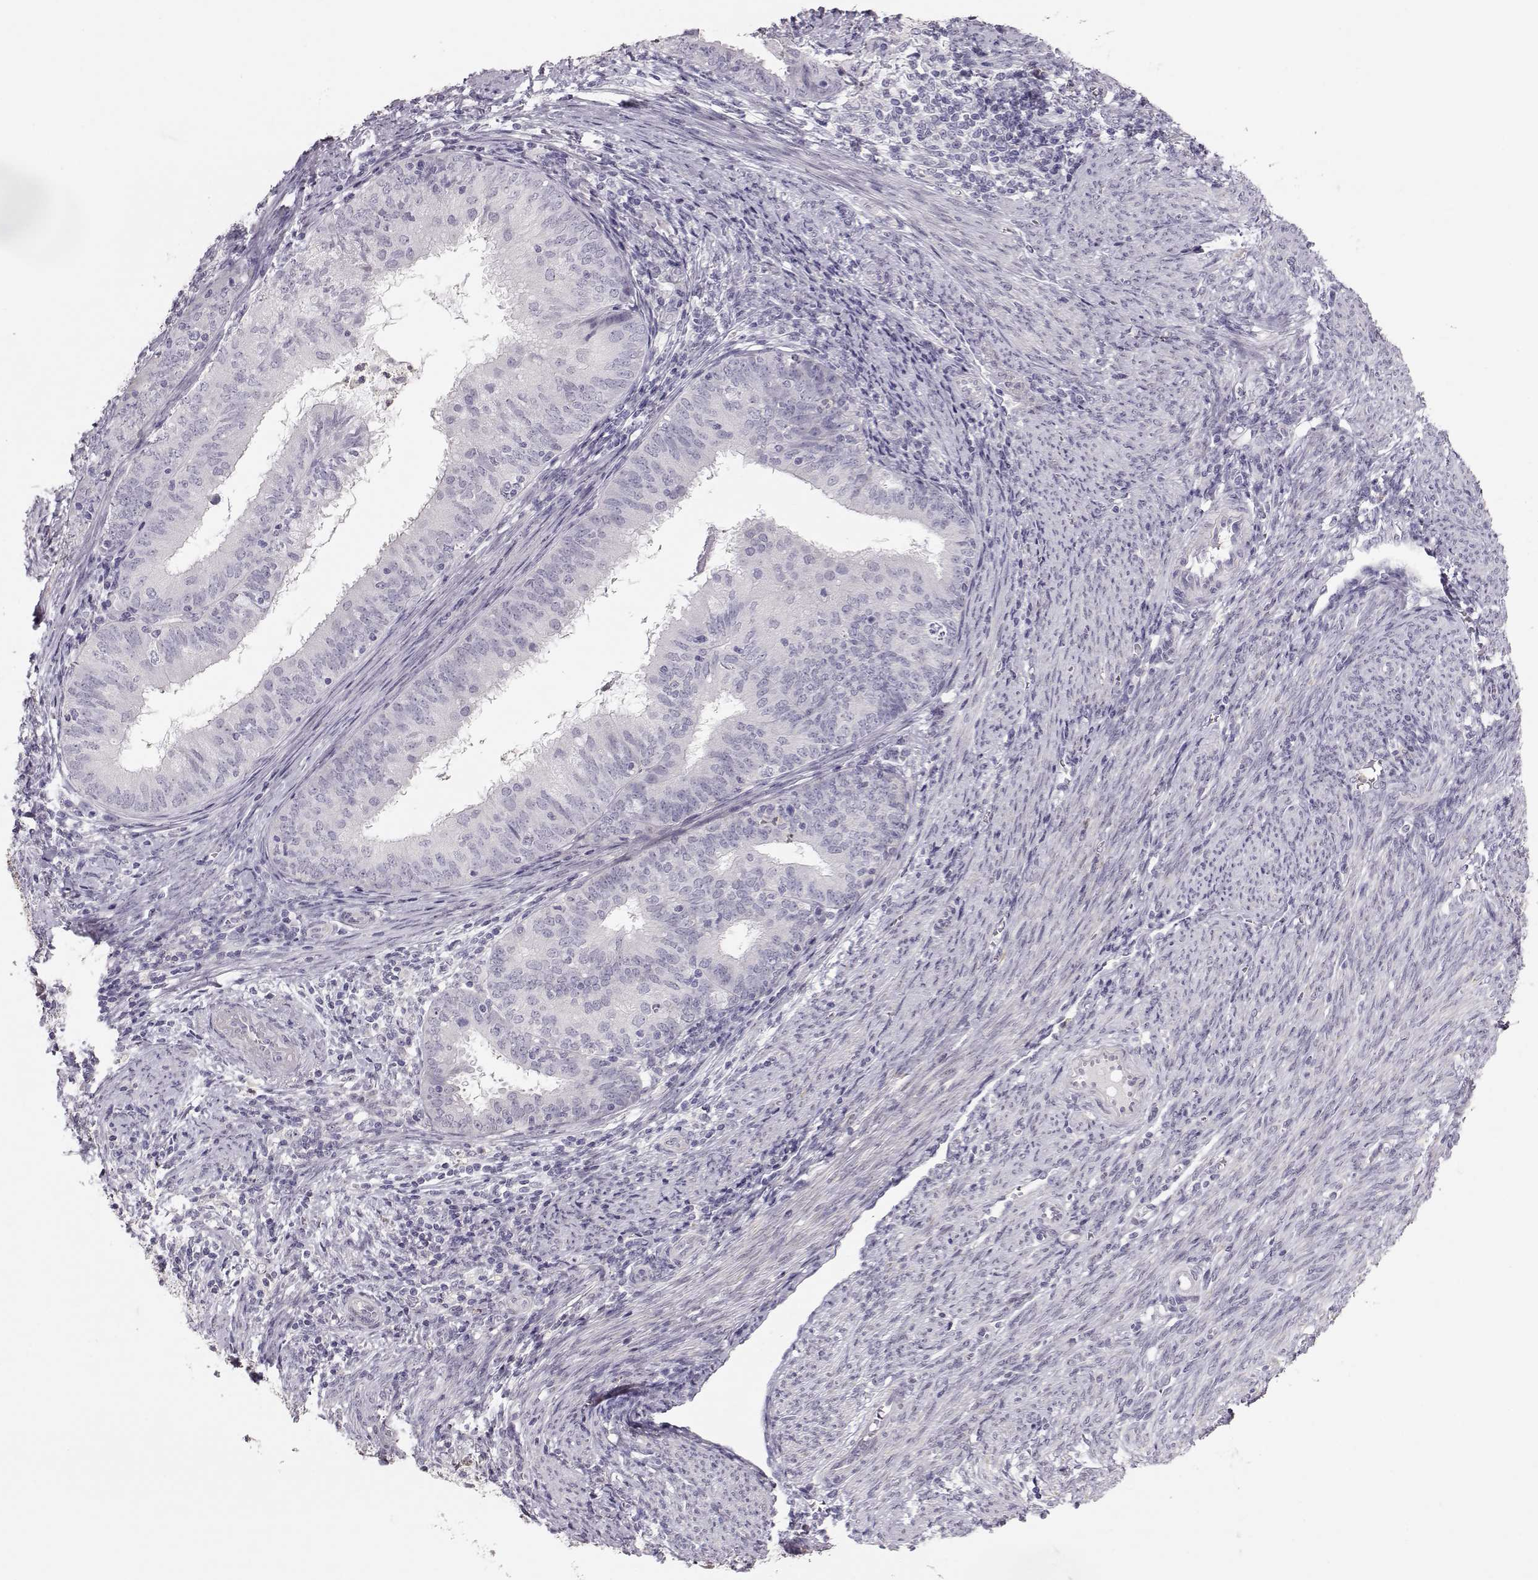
{"staining": {"intensity": "negative", "quantity": "none", "location": "none"}, "tissue": "endometrial cancer", "cell_type": "Tumor cells", "image_type": "cancer", "snomed": [{"axis": "morphology", "description": "Adenocarcinoma, NOS"}, {"axis": "topography", "description": "Endometrium"}], "caption": "Endometrial cancer was stained to show a protein in brown. There is no significant staining in tumor cells.", "gene": "POU1F1", "patient": {"sex": "female", "age": 57}}